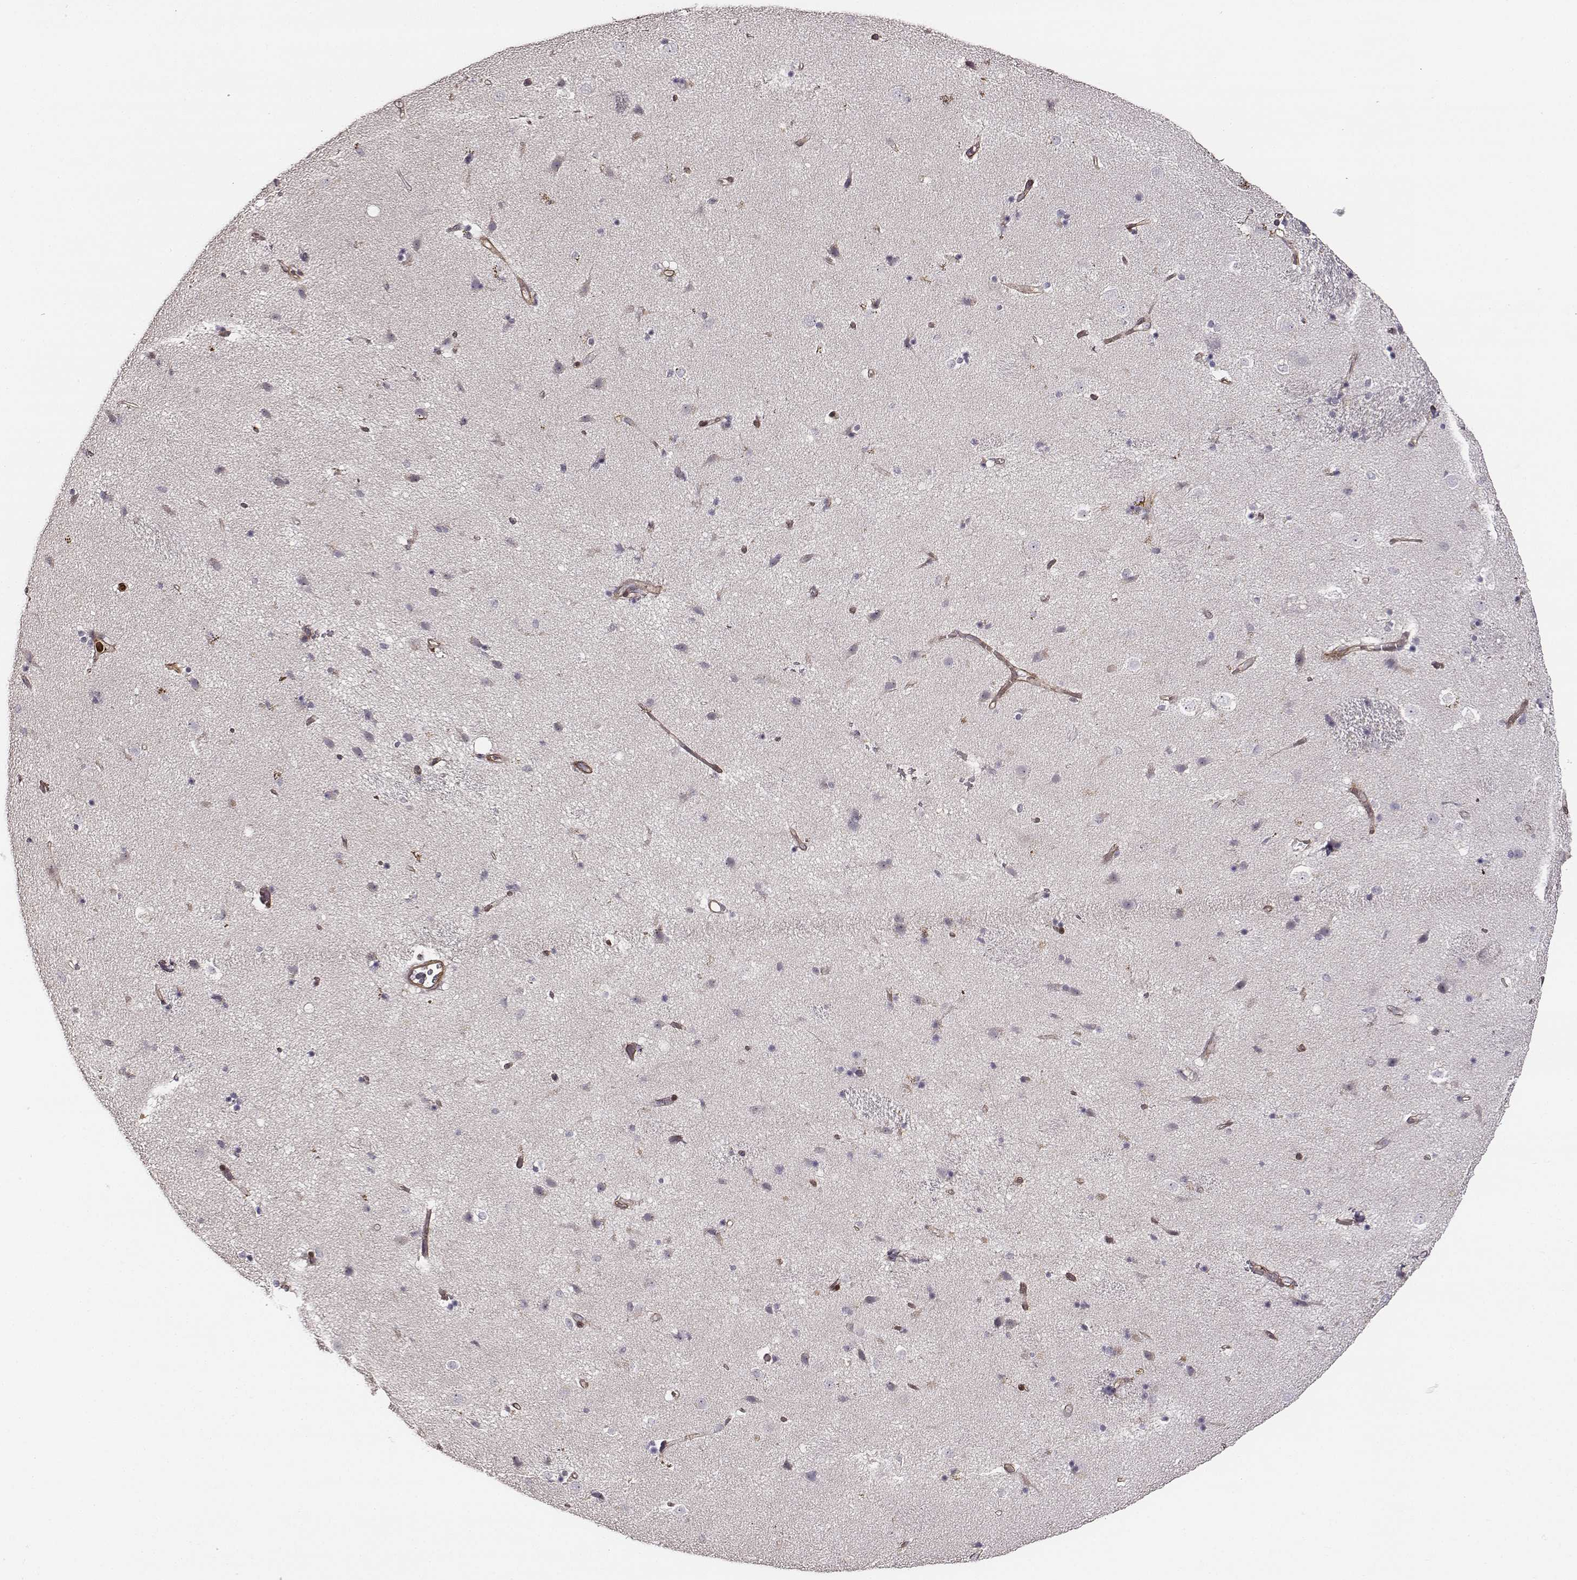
{"staining": {"intensity": "negative", "quantity": "none", "location": "none"}, "tissue": "caudate", "cell_type": "Glial cells", "image_type": "normal", "snomed": [{"axis": "morphology", "description": "Normal tissue, NOS"}, {"axis": "topography", "description": "Lateral ventricle wall"}], "caption": "A high-resolution histopathology image shows immunohistochemistry staining of unremarkable caudate, which demonstrates no significant staining in glial cells.", "gene": "ZYX", "patient": {"sex": "female", "age": 71}}